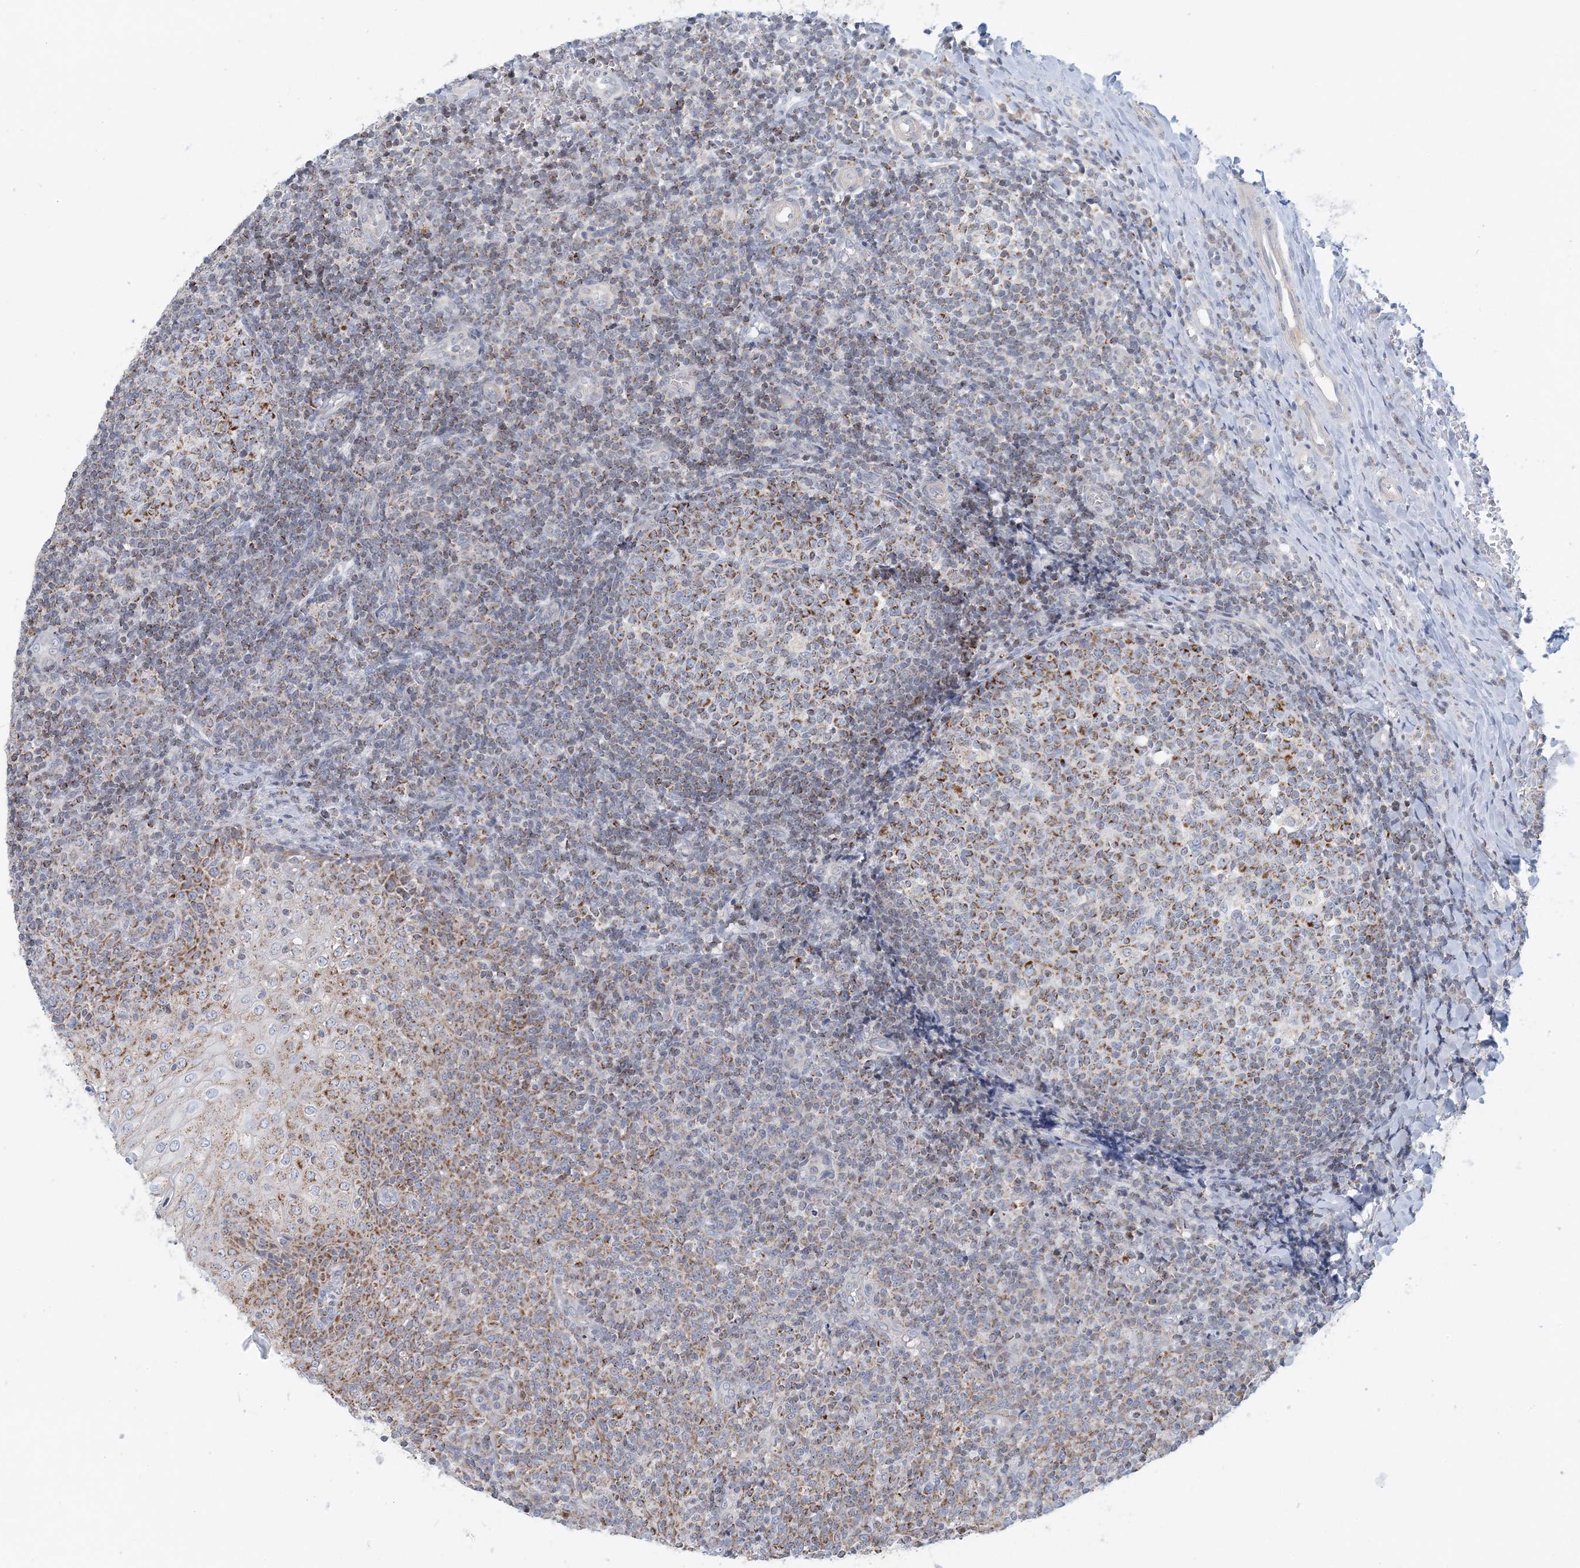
{"staining": {"intensity": "moderate", "quantity": ">75%", "location": "cytoplasmic/membranous"}, "tissue": "tonsil", "cell_type": "Germinal center cells", "image_type": "normal", "snomed": [{"axis": "morphology", "description": "Normal tissue, NOS"}, {"axis": "topography", "description": "Tonsil"}], "caption": "Immunohistochemistry of normal human tonsil displays medium levels of moderate cytoplasmic/membranous positivity in approximately >75% of germinal center cells.", "gene": "BDH1", "patient": {"sex": "female", "age": 19}}